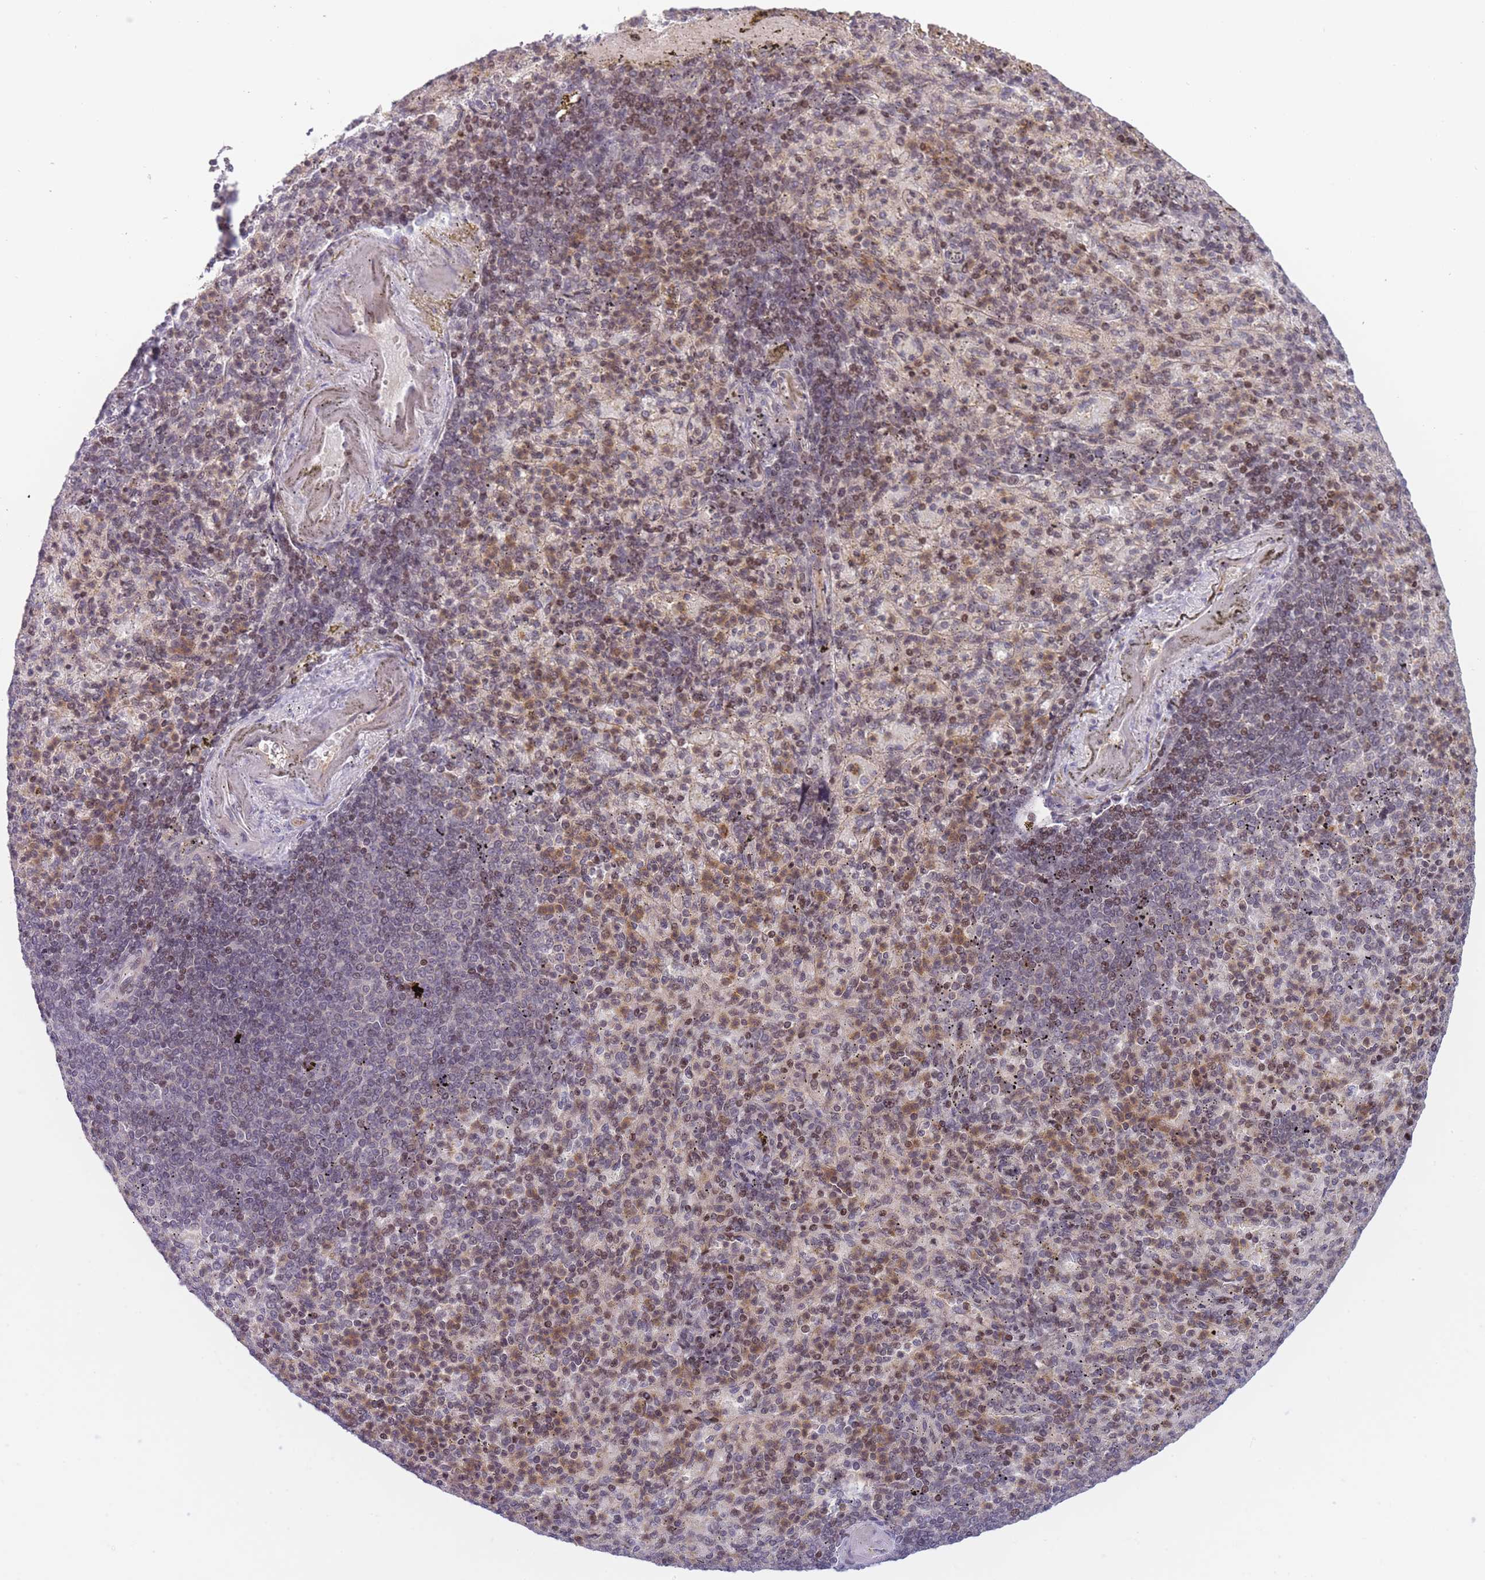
{"staining": {"intensity": "moderate", "quantity": "<25%", "location": "cytoplasmic/membranous,nuclear"}, "tissue": "spleen", "cell_type": "Cells in red pulp", "image_type": "normal", "snomed": [{"axis": "morphology", "description": "Normal tissue, NOS"}, {"axis": "topography", "description": "Spleen"}], "caption": "The immunohistochemical stain labels moderate cytoplasmic/membranous,nuclear staining in cells in red pulp of benign spleen.", "gene": "SLC35F5", "patient": {"sex": "female", "age": 74}}